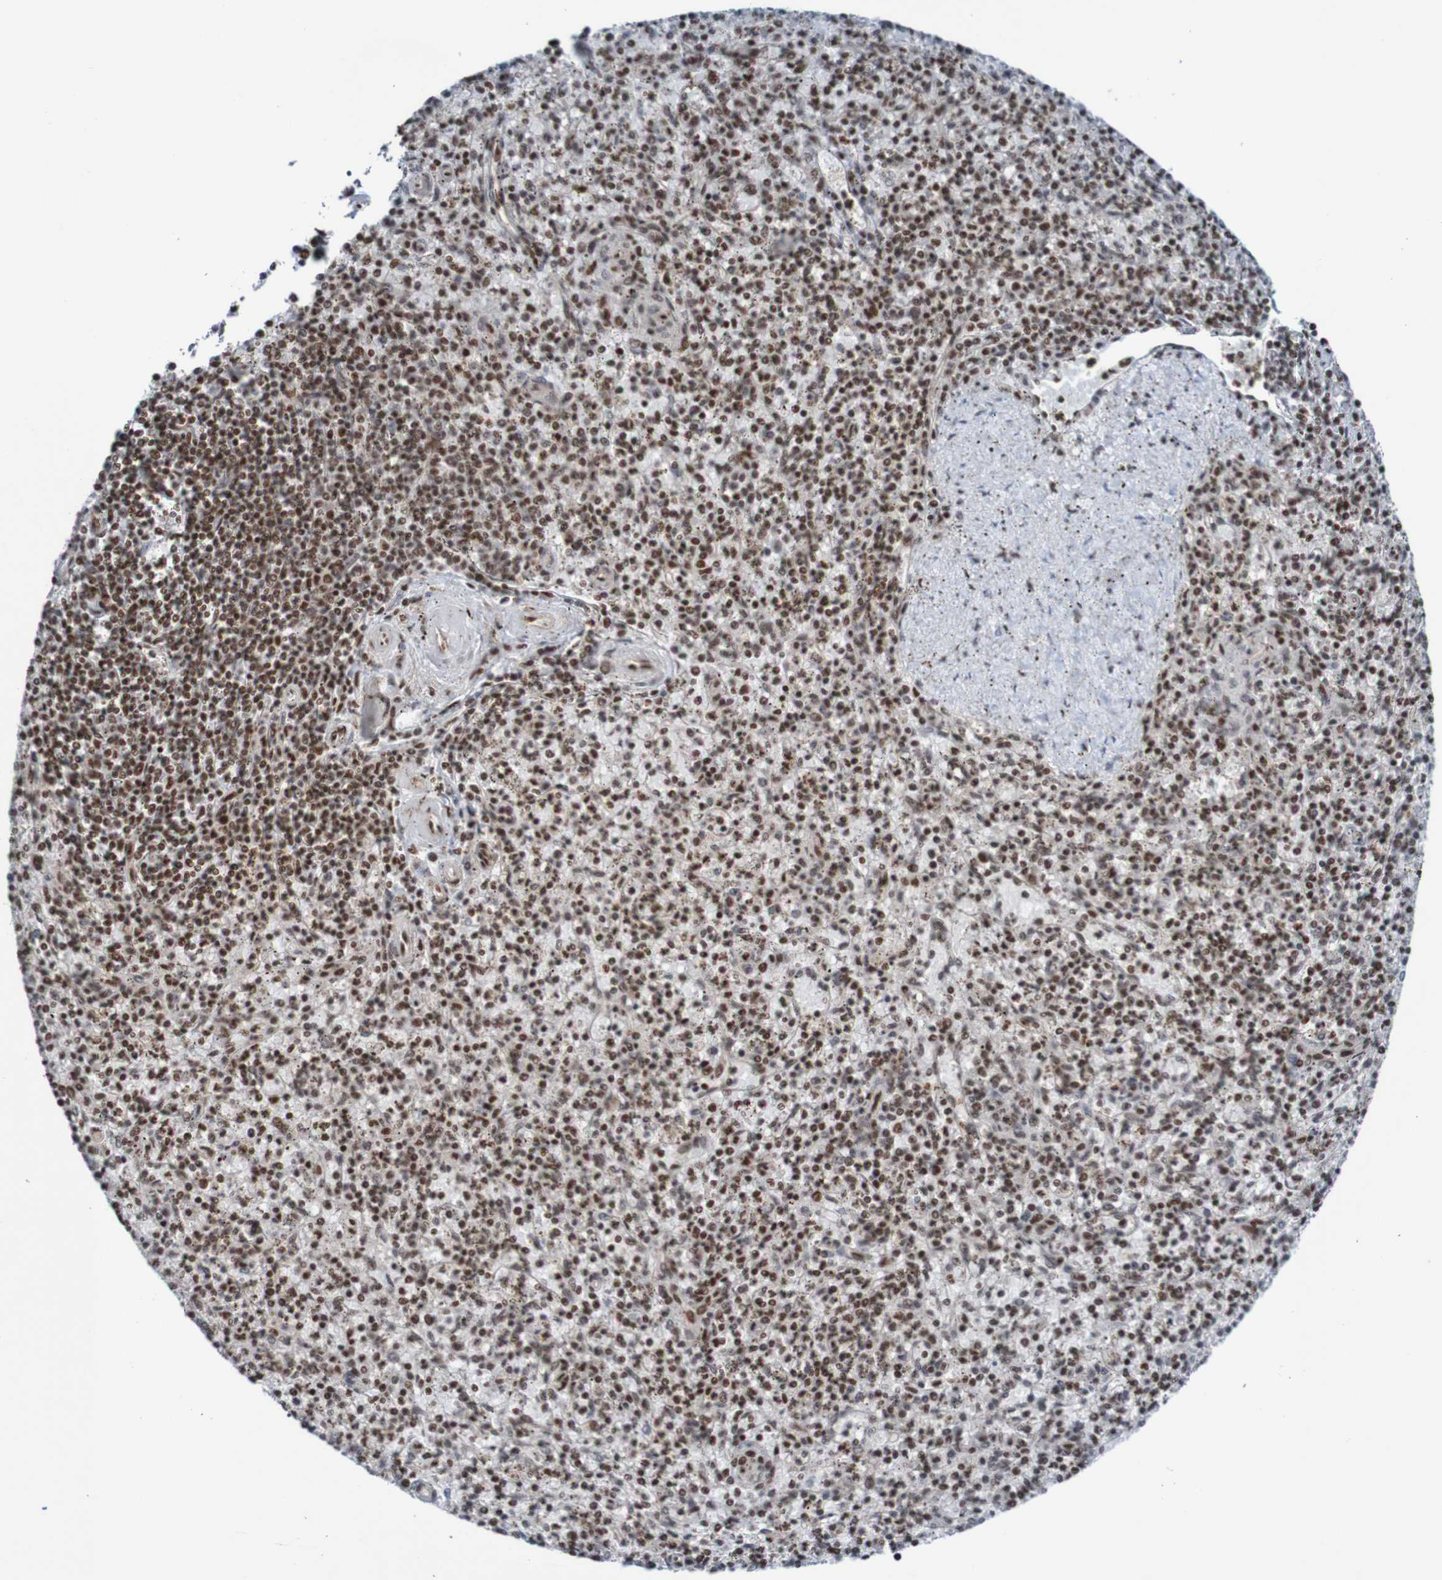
{"staining": {"intensity": "moderate", "quantity": ">75%", "location": "nuclear"}, "tissue": "spleen", "cell_type": "Cells in red pulp", "image_type": "normal", "snomed": [{"axis": "morphology", "description": "Normal tissue, NOS"}, {"axis": "topography", "description": "Spleen"}], "caption": "Unremarkable spleen exhibits moderate nuclear expression in approximately >75% of cells in red pulp, visualized by immunohistochemistry. The staining is performed using DAB (3,3'-diaminobenzidine) brown chromogen to label protein expression. The nuclei are counter-stained blue using hematoxylin.", "gene": "CDC5L", "patient": {"sex": "male", "age": 72}}